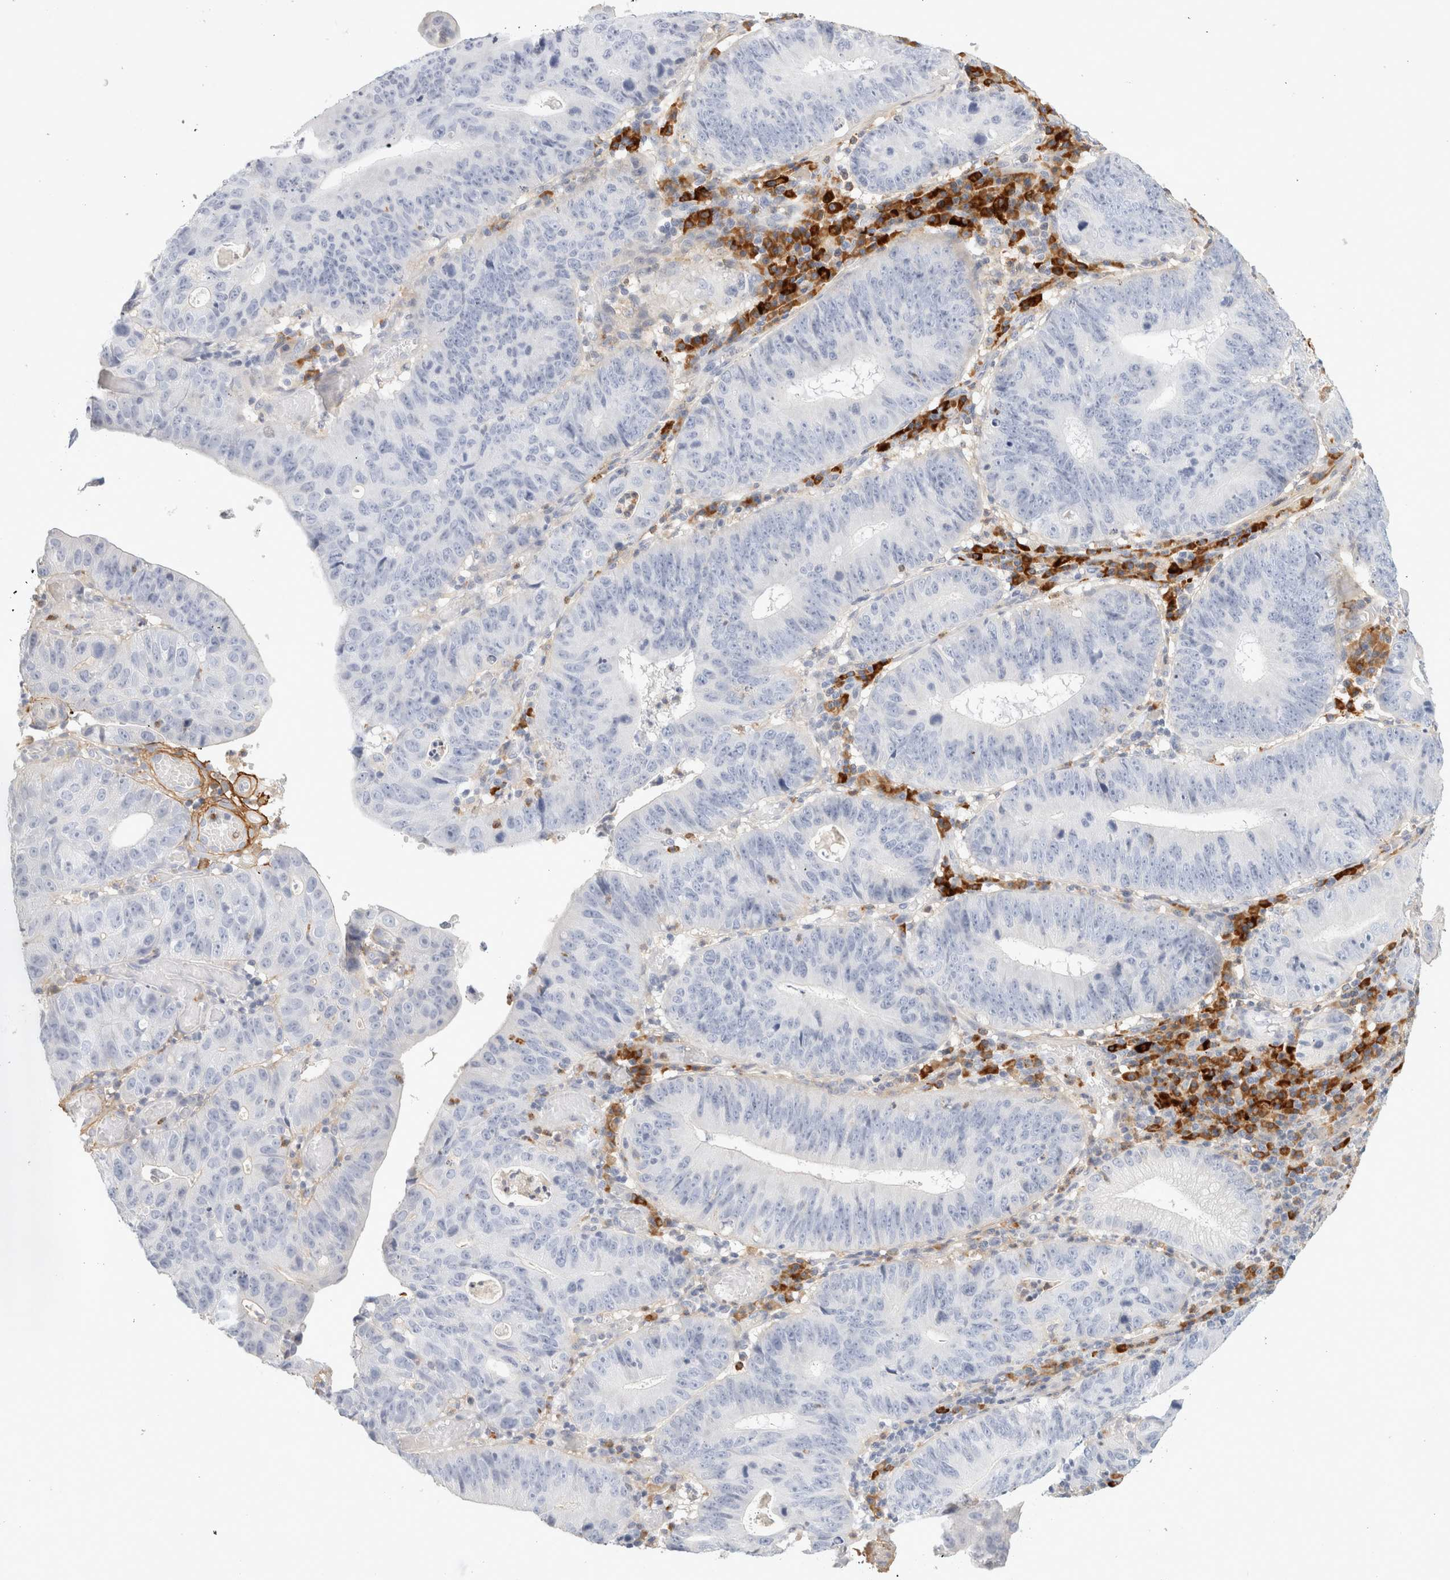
{"staining": {"intensity": "negative", "quantity": "none", "location": "none"}, "tissue": "stomach cancer", "cell_type": "Tumor cells", "image_type": "cancer", "snomed": [{"axis": "morphology", "description": "Adenocarcinoma, NOS"}, {"axis": "topography", "description": "Stomach"}], "caption": "High magnification brightfield microscopy of stomach cancer stained with DAB (3,3'-diaminobenzidine) (brown) and counterstained with hematoxylin (blue): tumor cells show no significant staining.", "gene": "FGL2", "patient": {"sex": "male", "age": 59}}